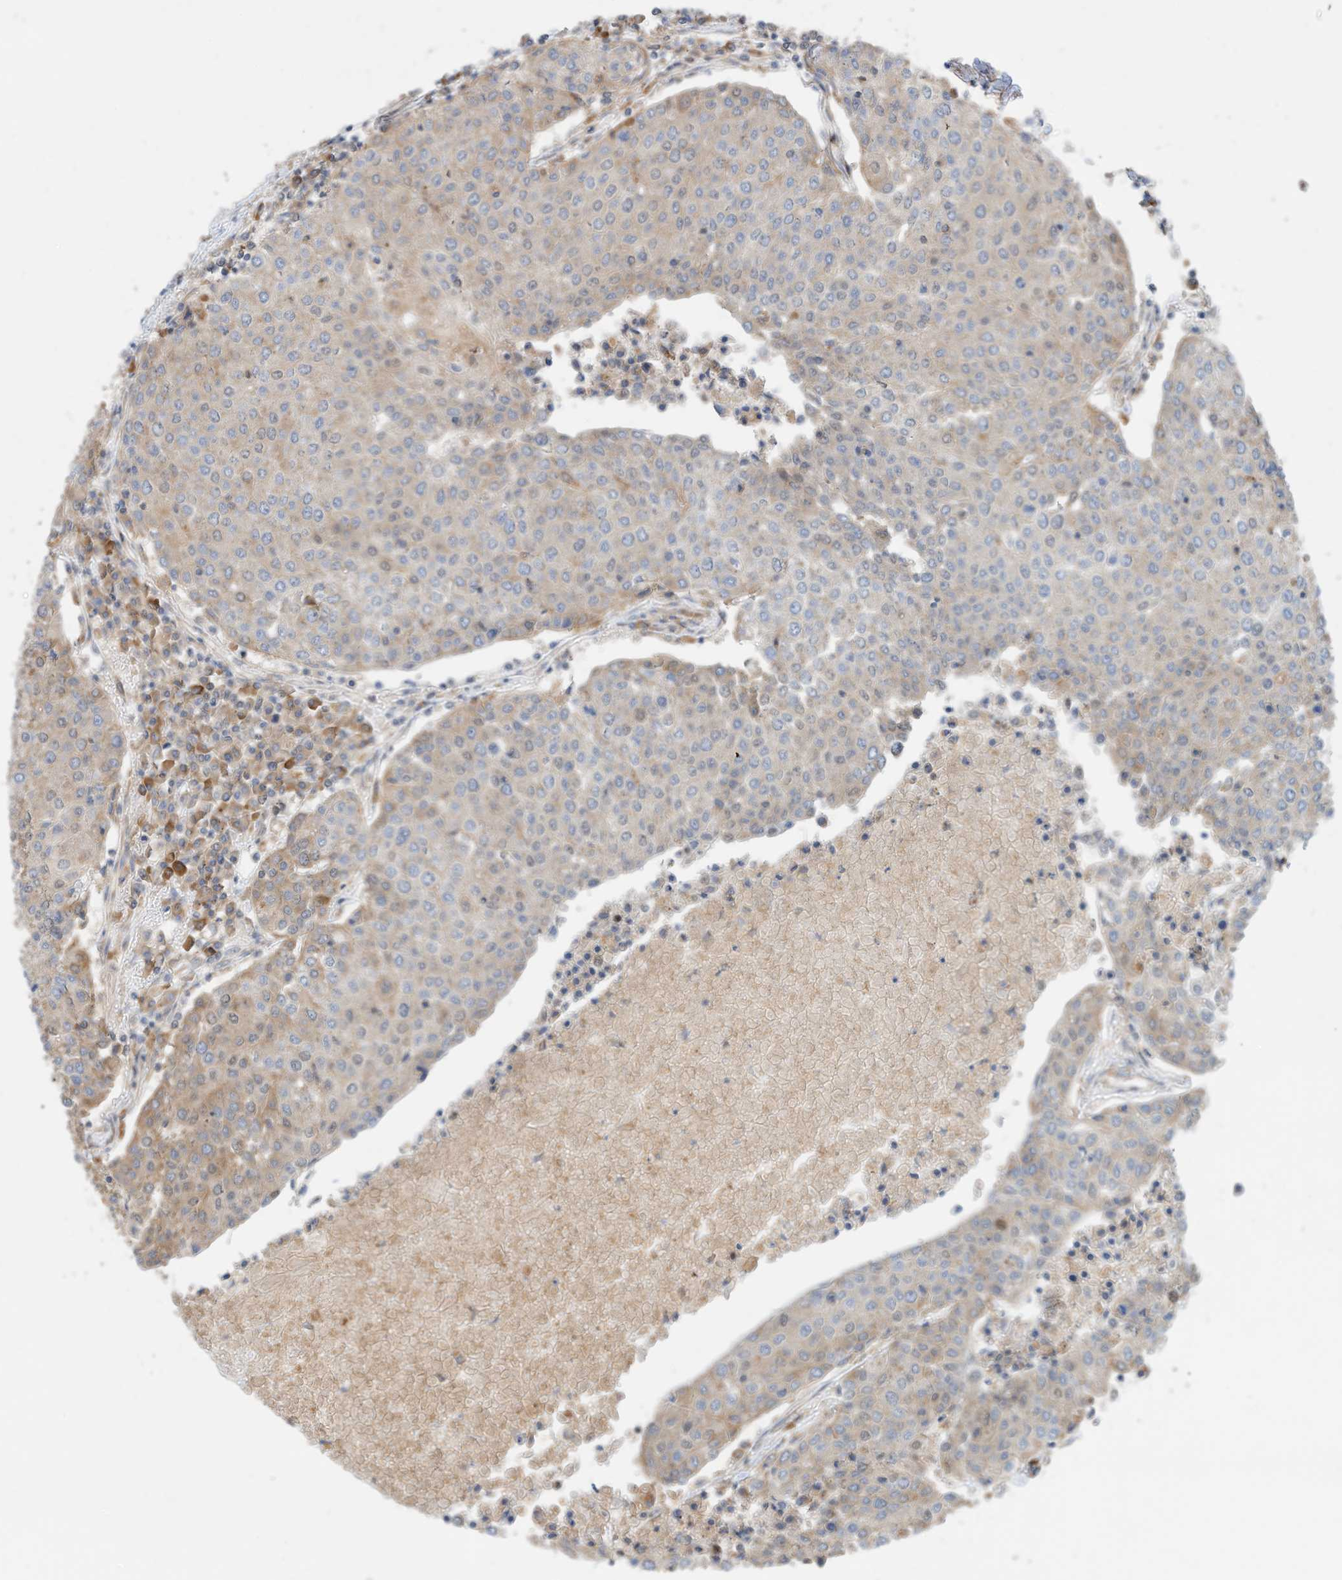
{"staining": {"intensity": "weak", "quantity": "<25%", "location": "cytoplasmic/membranous"}, "tissue": "urothelial cancer", "cell_type": "Tumor cells", "image_type": "cancer", "snomed": [{"axis": "morphology", "description": "Urothelial carcinoma, High grade"}, {"axis": "topography", "description": "Urinary bladder"}], "caption": "The immunohistochemistry (IHC) histopathology image has no significant positivity in tumor cells of urothelial cancer tissue.", "gene": "CPAMD8", "patient": {"sex": "female", "age": 85}}